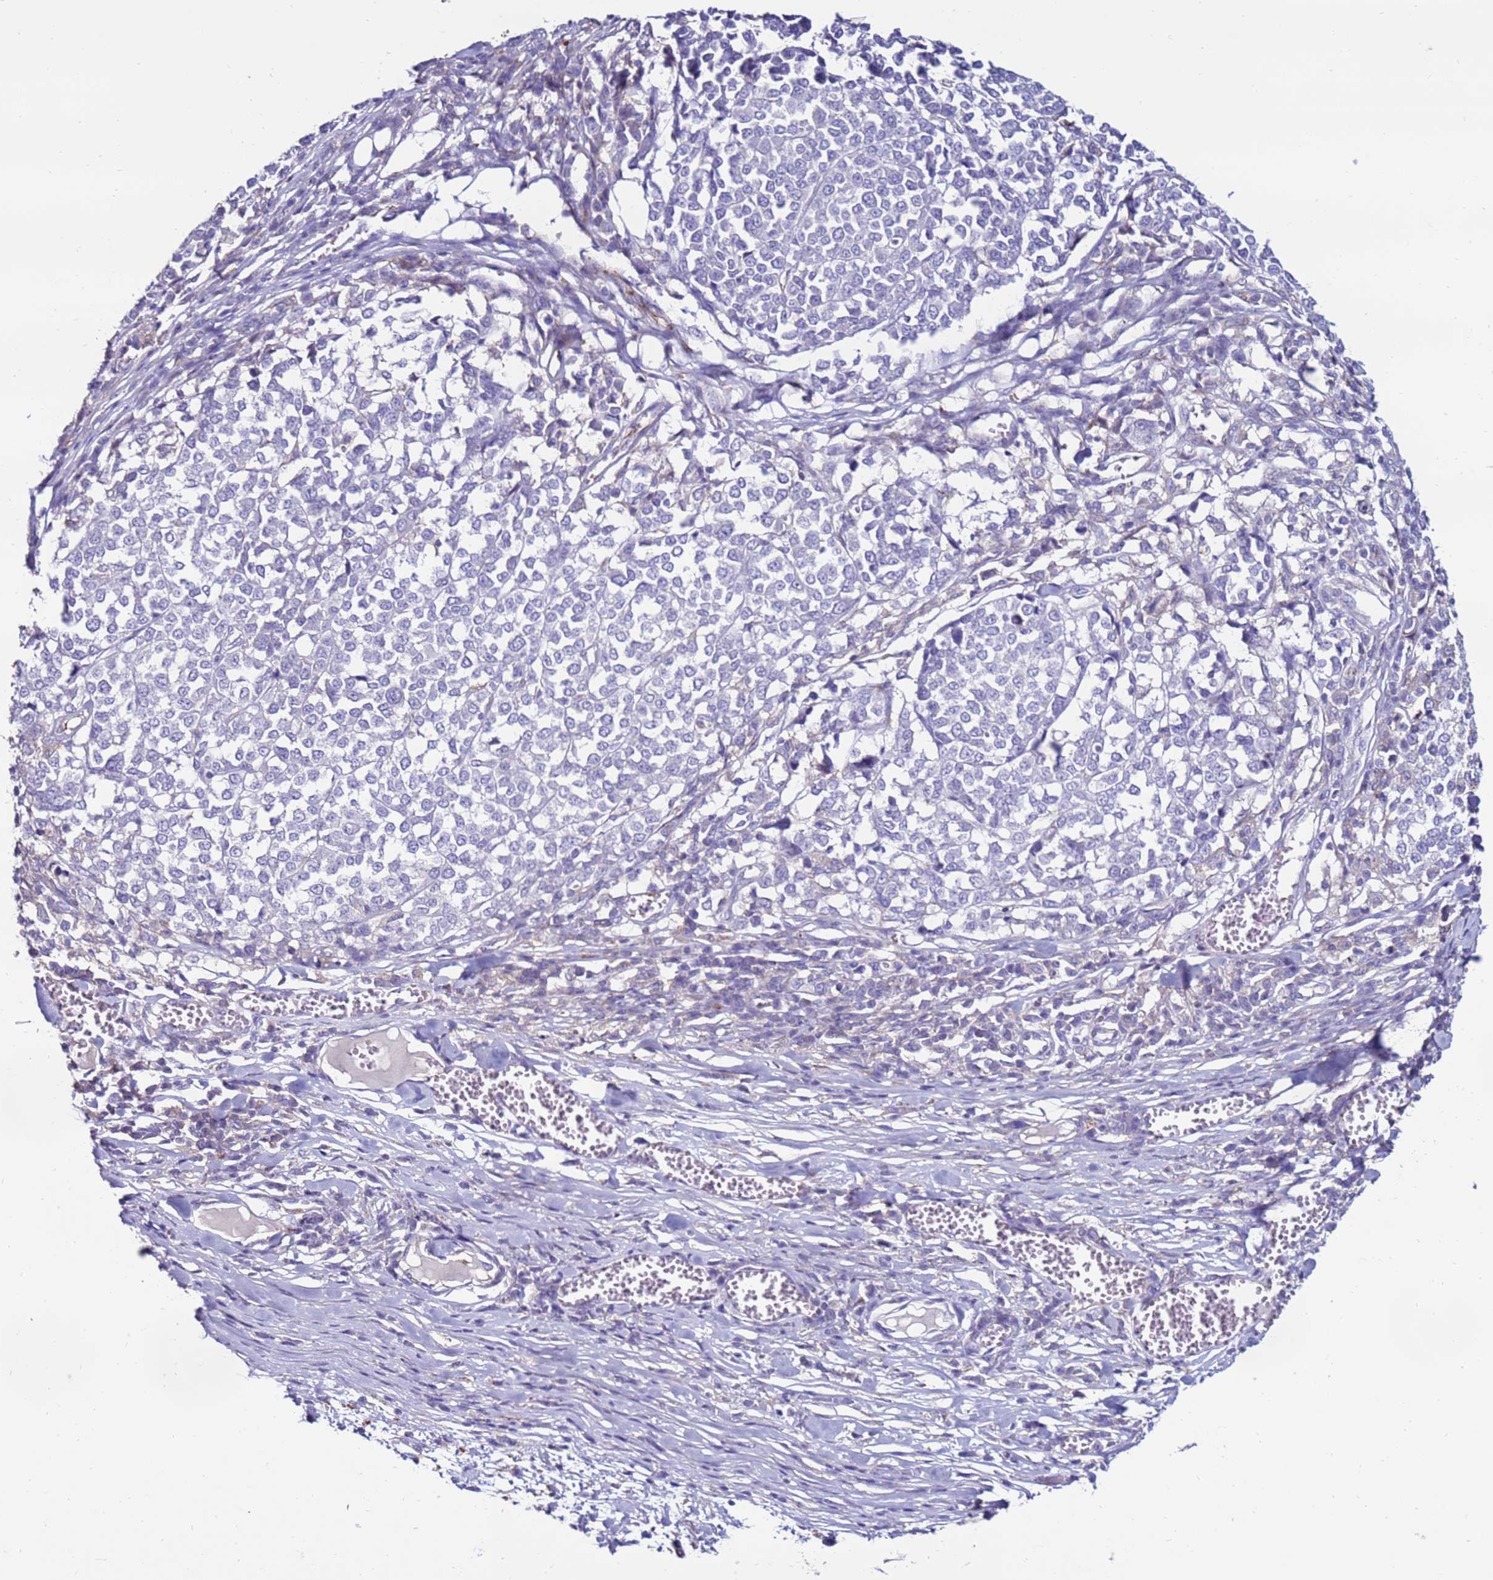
{"staining": {"intensity": "negative", "quantity": "none", "location": "none"}, "tissue": "melanoma", "cell_type": "Tumor cells", "image_type": "cancer", "snomed": [{"axis": "morphology", "description": "Malignant melanoma, Metastatic site"}, {"axis": "topography", "description": "Lymph node"}], "caption": "Malignant melanoma (metastatic site) was stained to show a protein in brown. There is no significant expression in tumor cells.", "gene": "CLEC4M", "patient": {"sex": "male", "age": 44}}